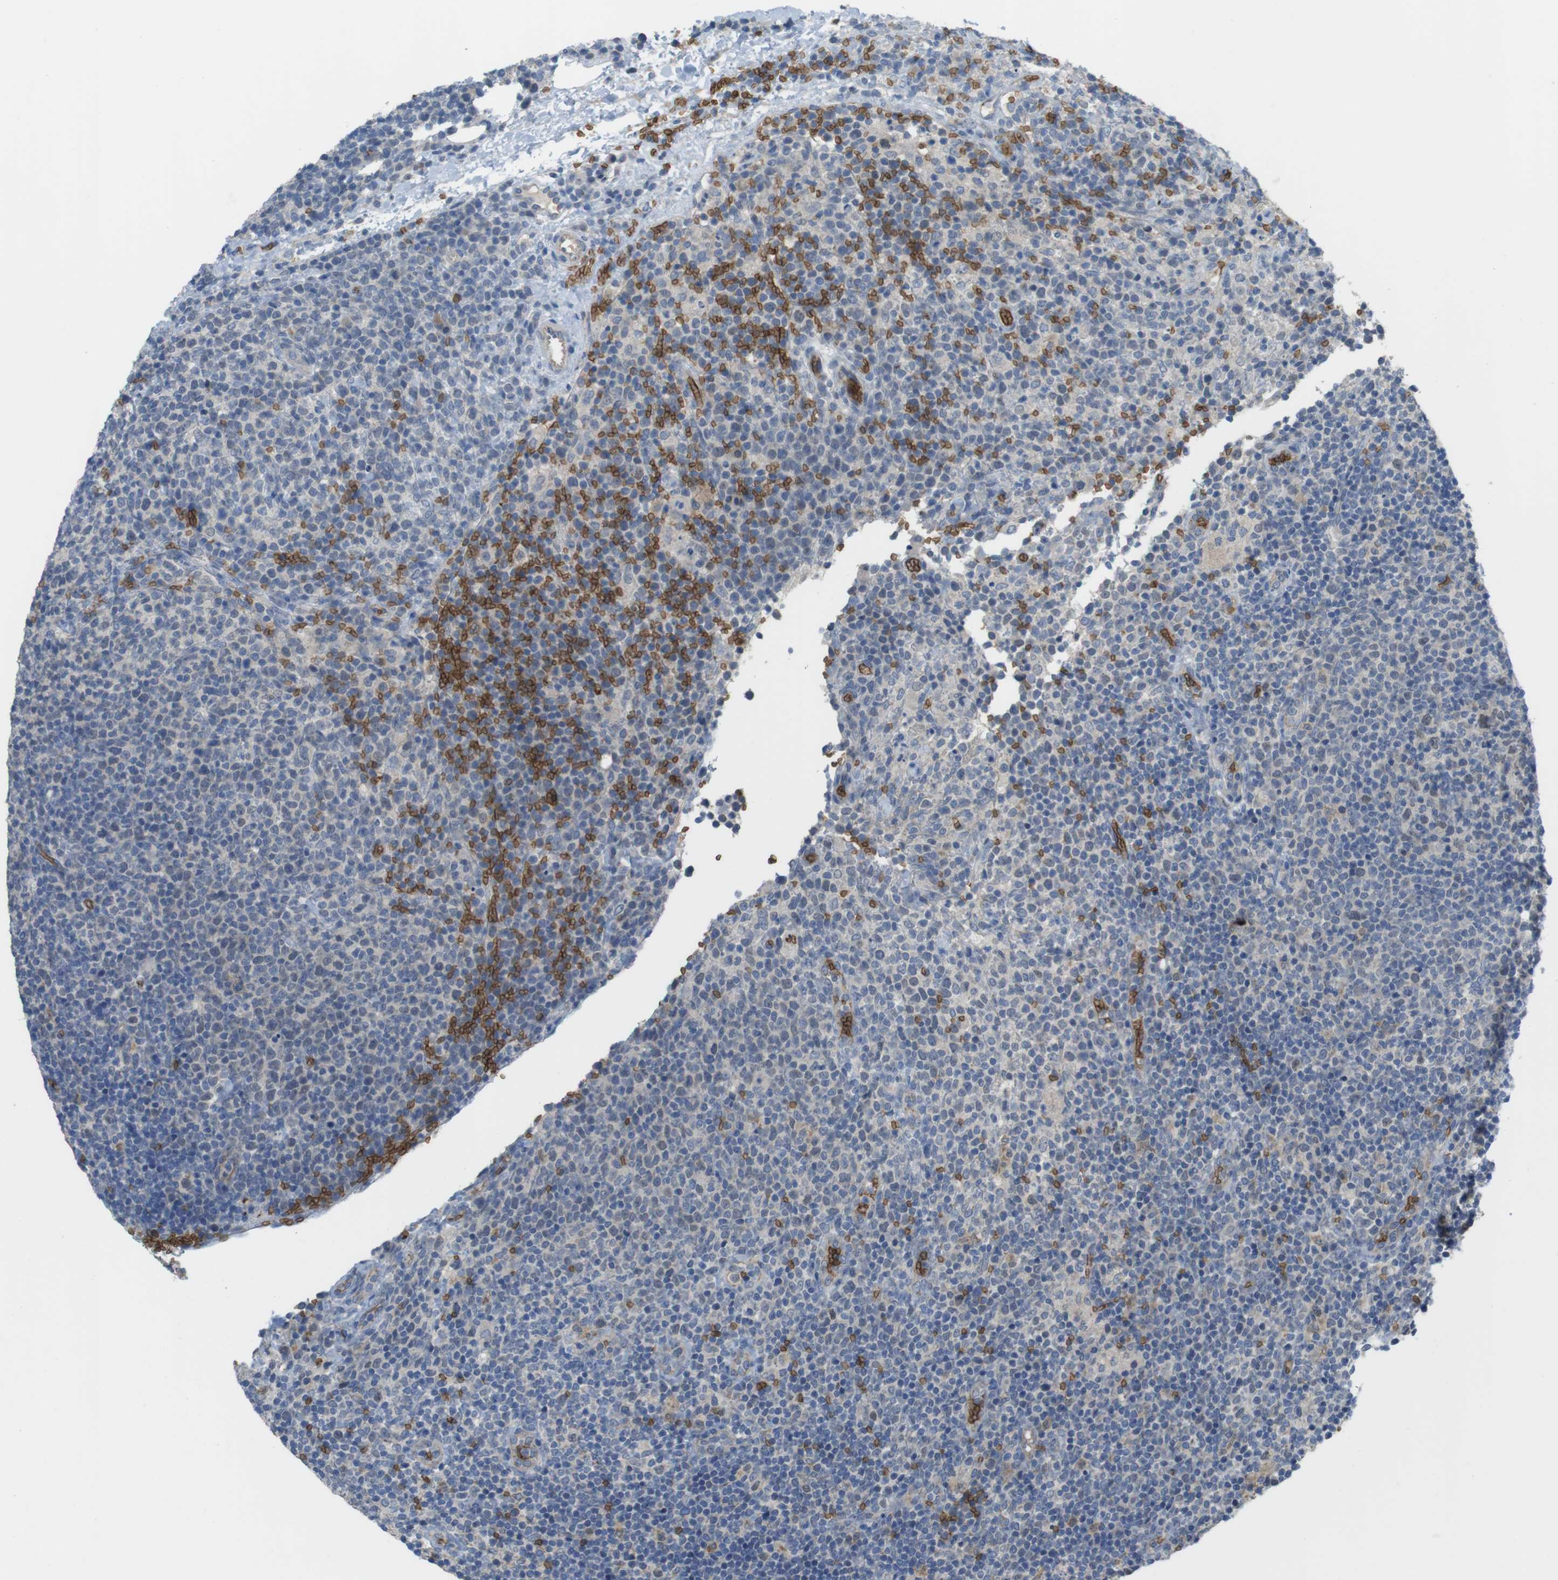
{"staining": {"intensity": "moderate", "quantity": "<25%", "location": "cytoplasmic/membranous"}, "tissue": "lymphoma", "cell_type": "Tumor cells", "image_type": "cancer", "snomed": [{"axis": "morphology", "description": "Malignant lymphoma, non-Hodgkin's type, High grade"}, {"axis": "topography", "description": "Lymph node"}], "caption": "High-power microscopy captured an immunohistochemistry (IHC) image of lymphoma, revealing moderate cytoplasmic/membranous positivity in about <25% of tumor cells.", "gene": "GYPA", "patient": {"sex": "male", "age": 61}}